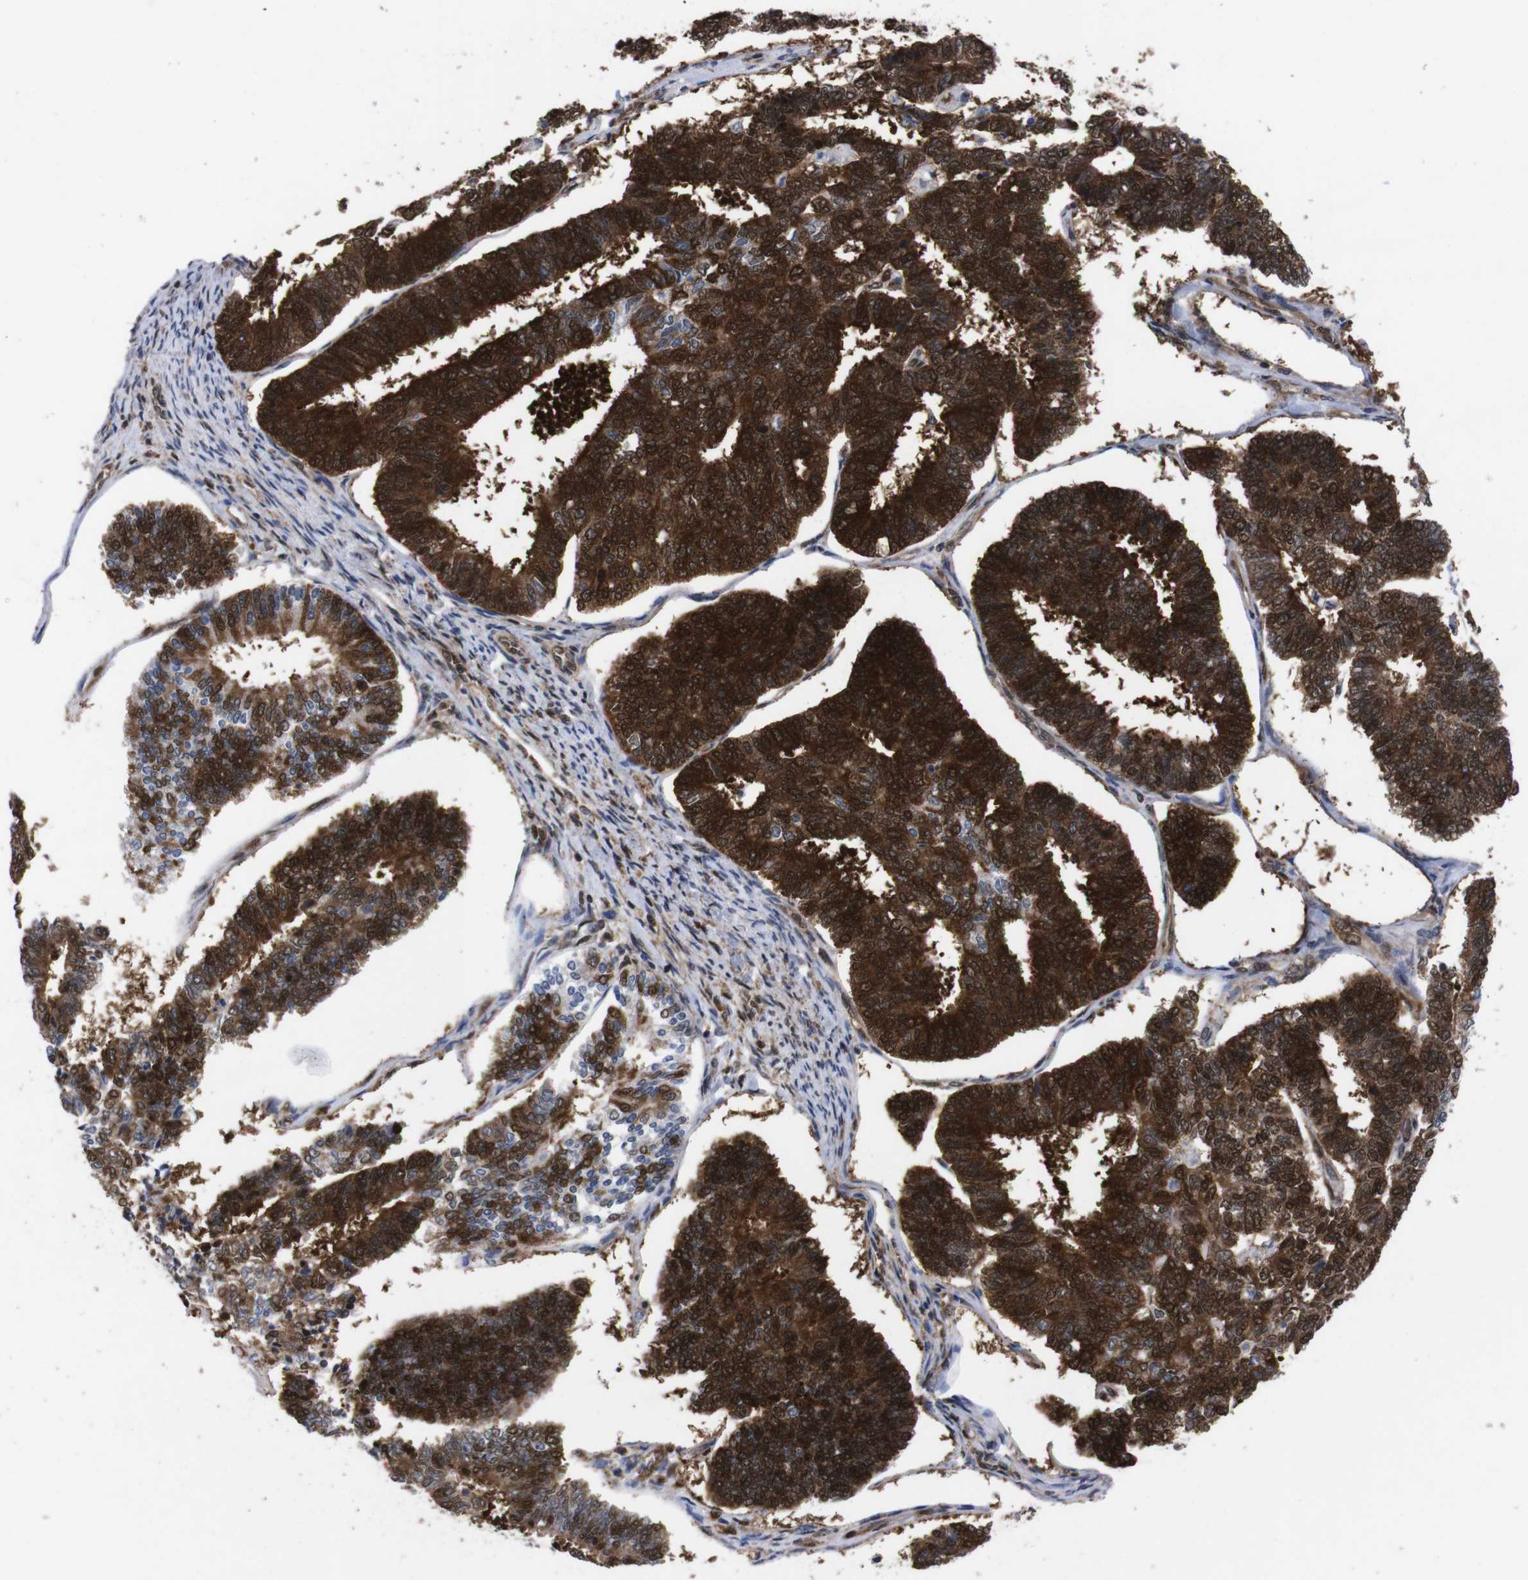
{"staining": {"intensity": "strong", "quantity": ">75%", "location": "cytoplasmic/membranous,nuclear"}, "tissue": "endometrial cancer", "cell_type": "Tumor cells", "image_type": "cancer", "snomed": [{"axis": "morphology", "description": "Adenocarcinoma, NOS"}, {"axis": "topography", "description": "Endometrium"}], "caption": "This photomicrograph exhibits immunohistochemistry (IHC) staining of endometrial cancer (adenocarcinoma), with high strong cytoplasmic/membranous and nuclear positivity in approximately >75% of tumor cells.", "gene": "UBQLN2", "patient": {"sex": "female", "age": 70}}